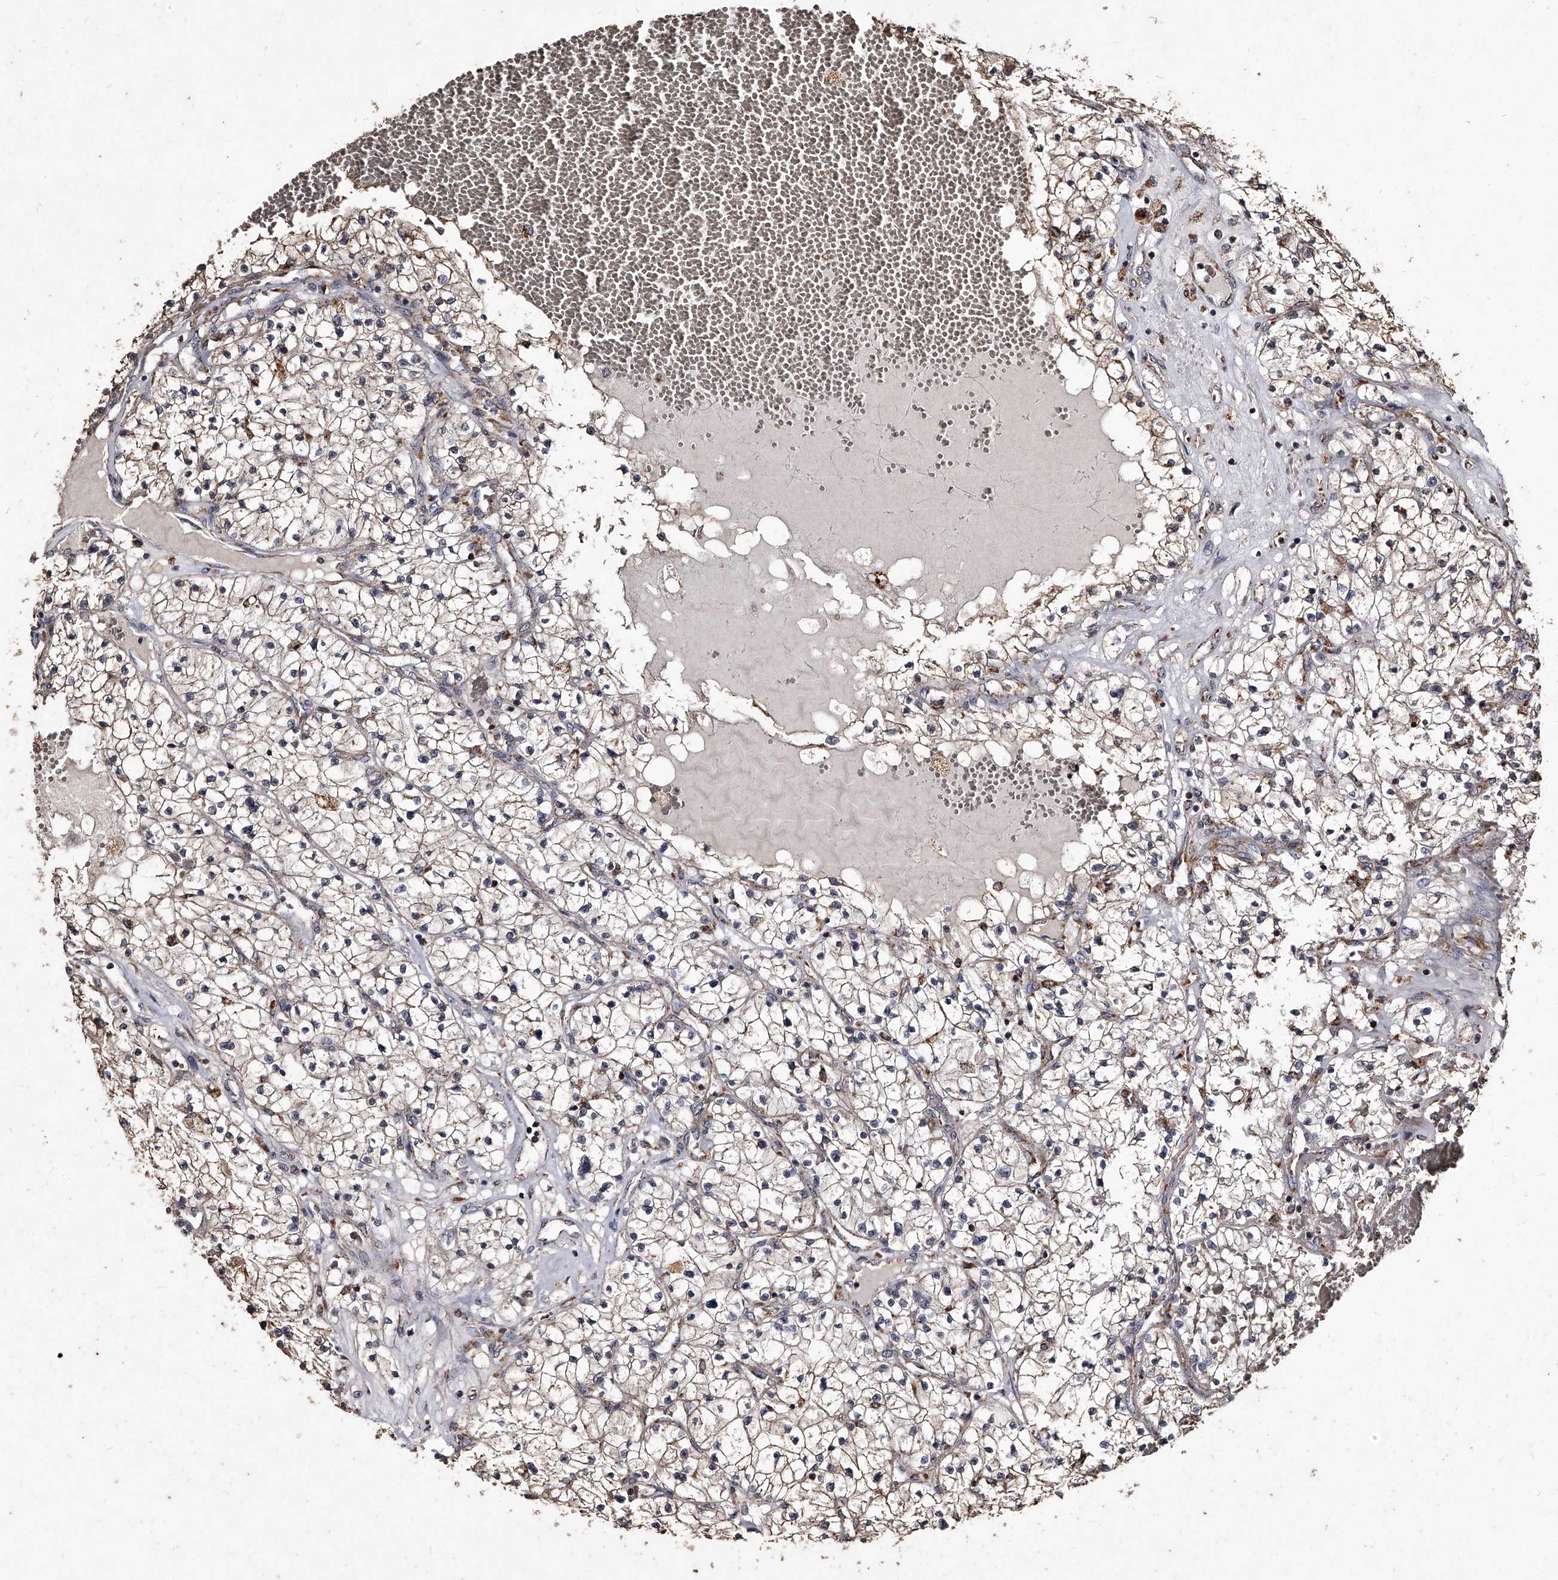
{"staining": {"intensity": "weak", "quantity": ">75%", "location": "cytoplasmic/membranous"}, "tissue": "renal cancer", "cell_type": "Tumor cells", "image_type": "cancer", "snomed": [{"axis": "morphology", "description": "Normal tissue, NOS"}, {"axis": "morphology", "description": "Adenocarcinoma, NOS"}, {"axis": "topography", "description": "Kidney"}], "caption": "Tumor cells display low levels of weak cytoplasmic/membranous staining in about >75% of cells in human renal adenocarcinoma.", "gene": "GPR183", "patient": {"sex": "male", "age": 68}}